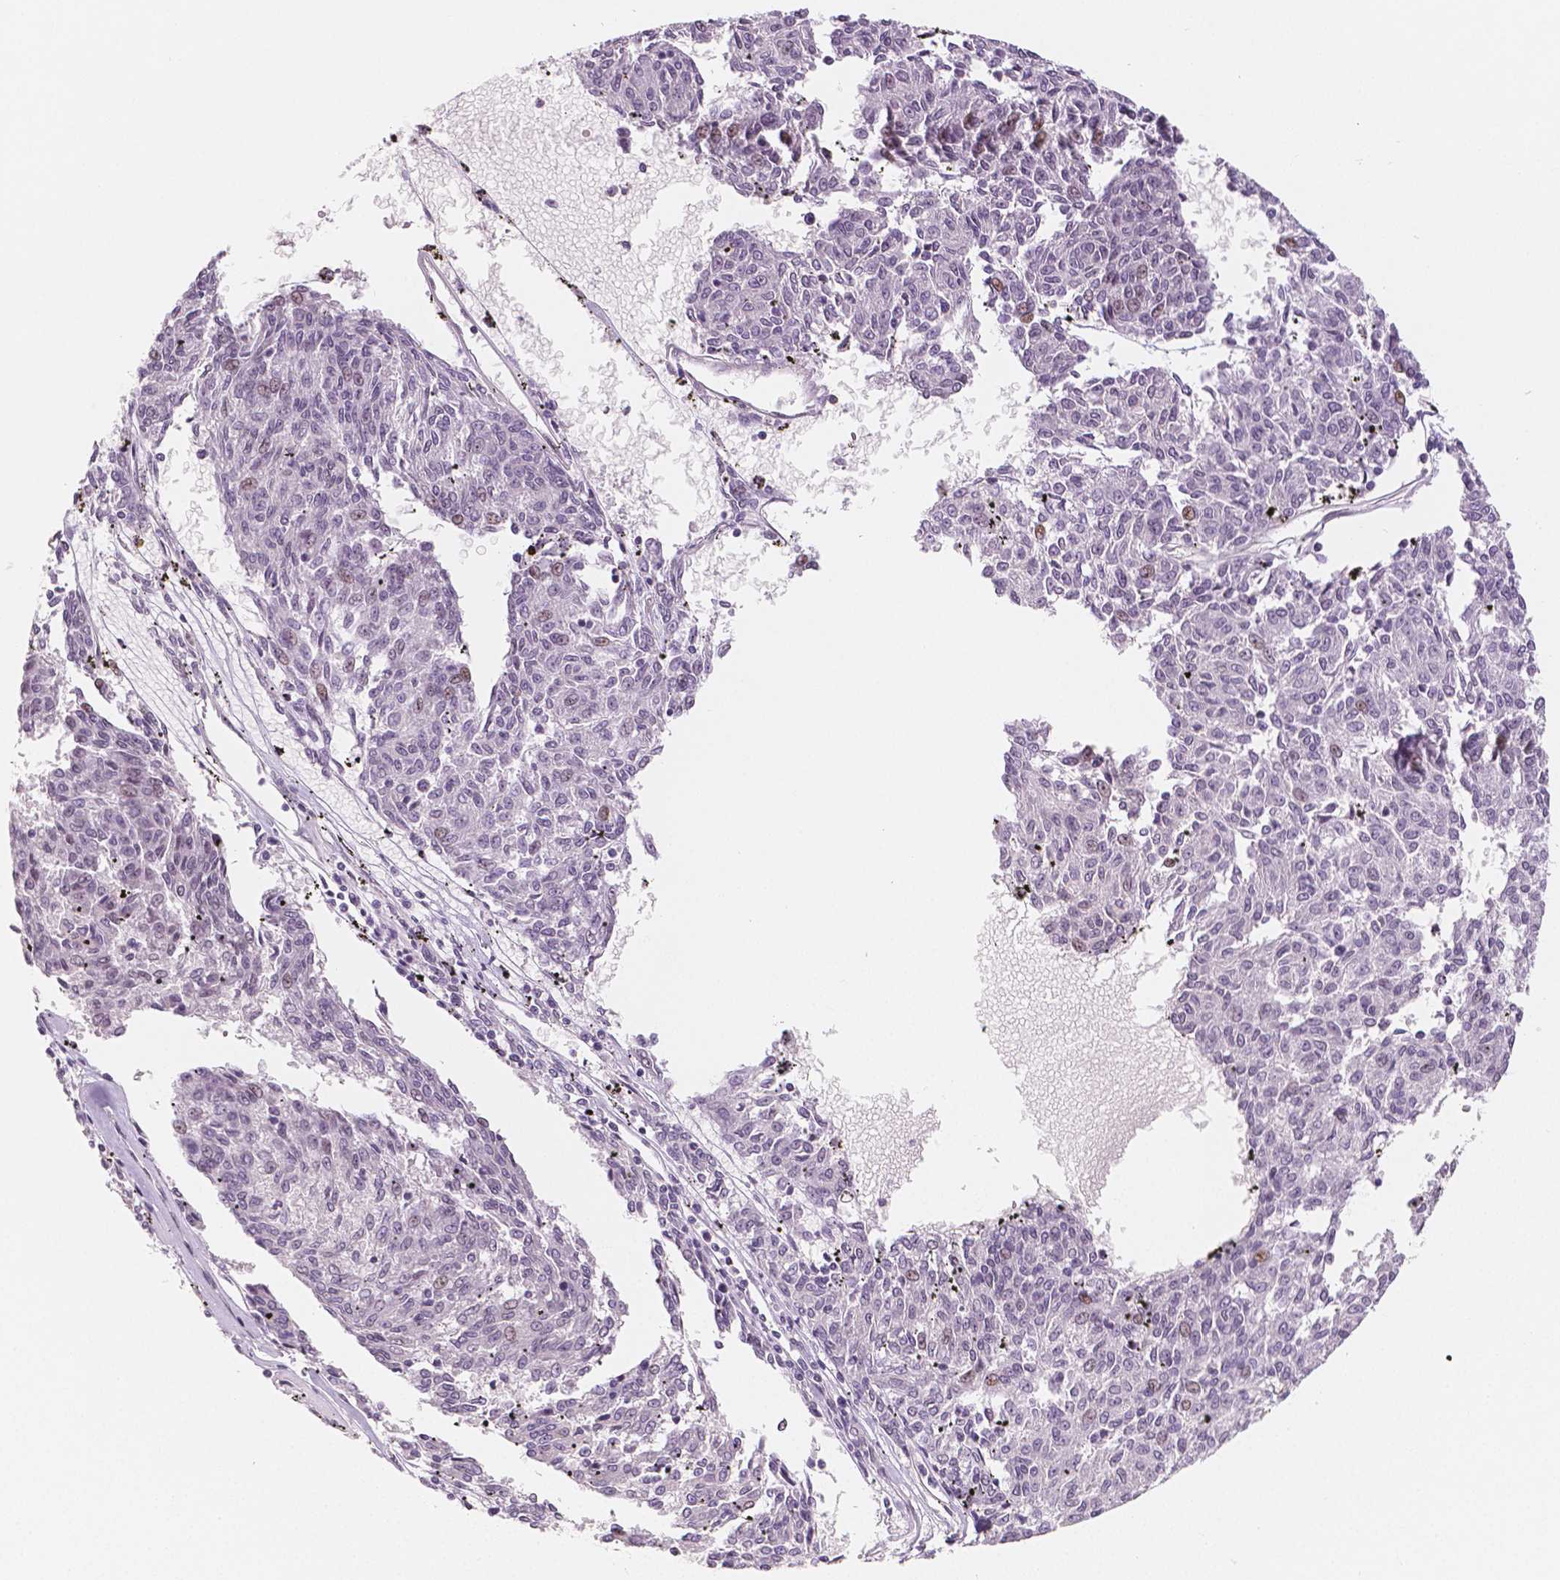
{"staining": {"intensity": "negative", "quantity": "none", "location": "none"}, "tissue": "melanoma", "cell_type": "Tumor cells", "image_type": "cancer", "snomed": [{"axis": "morphology", "description": "Malignant melanoma, NOS"}, {"axis": "topography", "description": "Skin"}], "caption": "Tumor cells show no significant protein expression in malignant melanoma.", "gene": "KDM5B", "patient": {"sex": "female", "age": 72}}